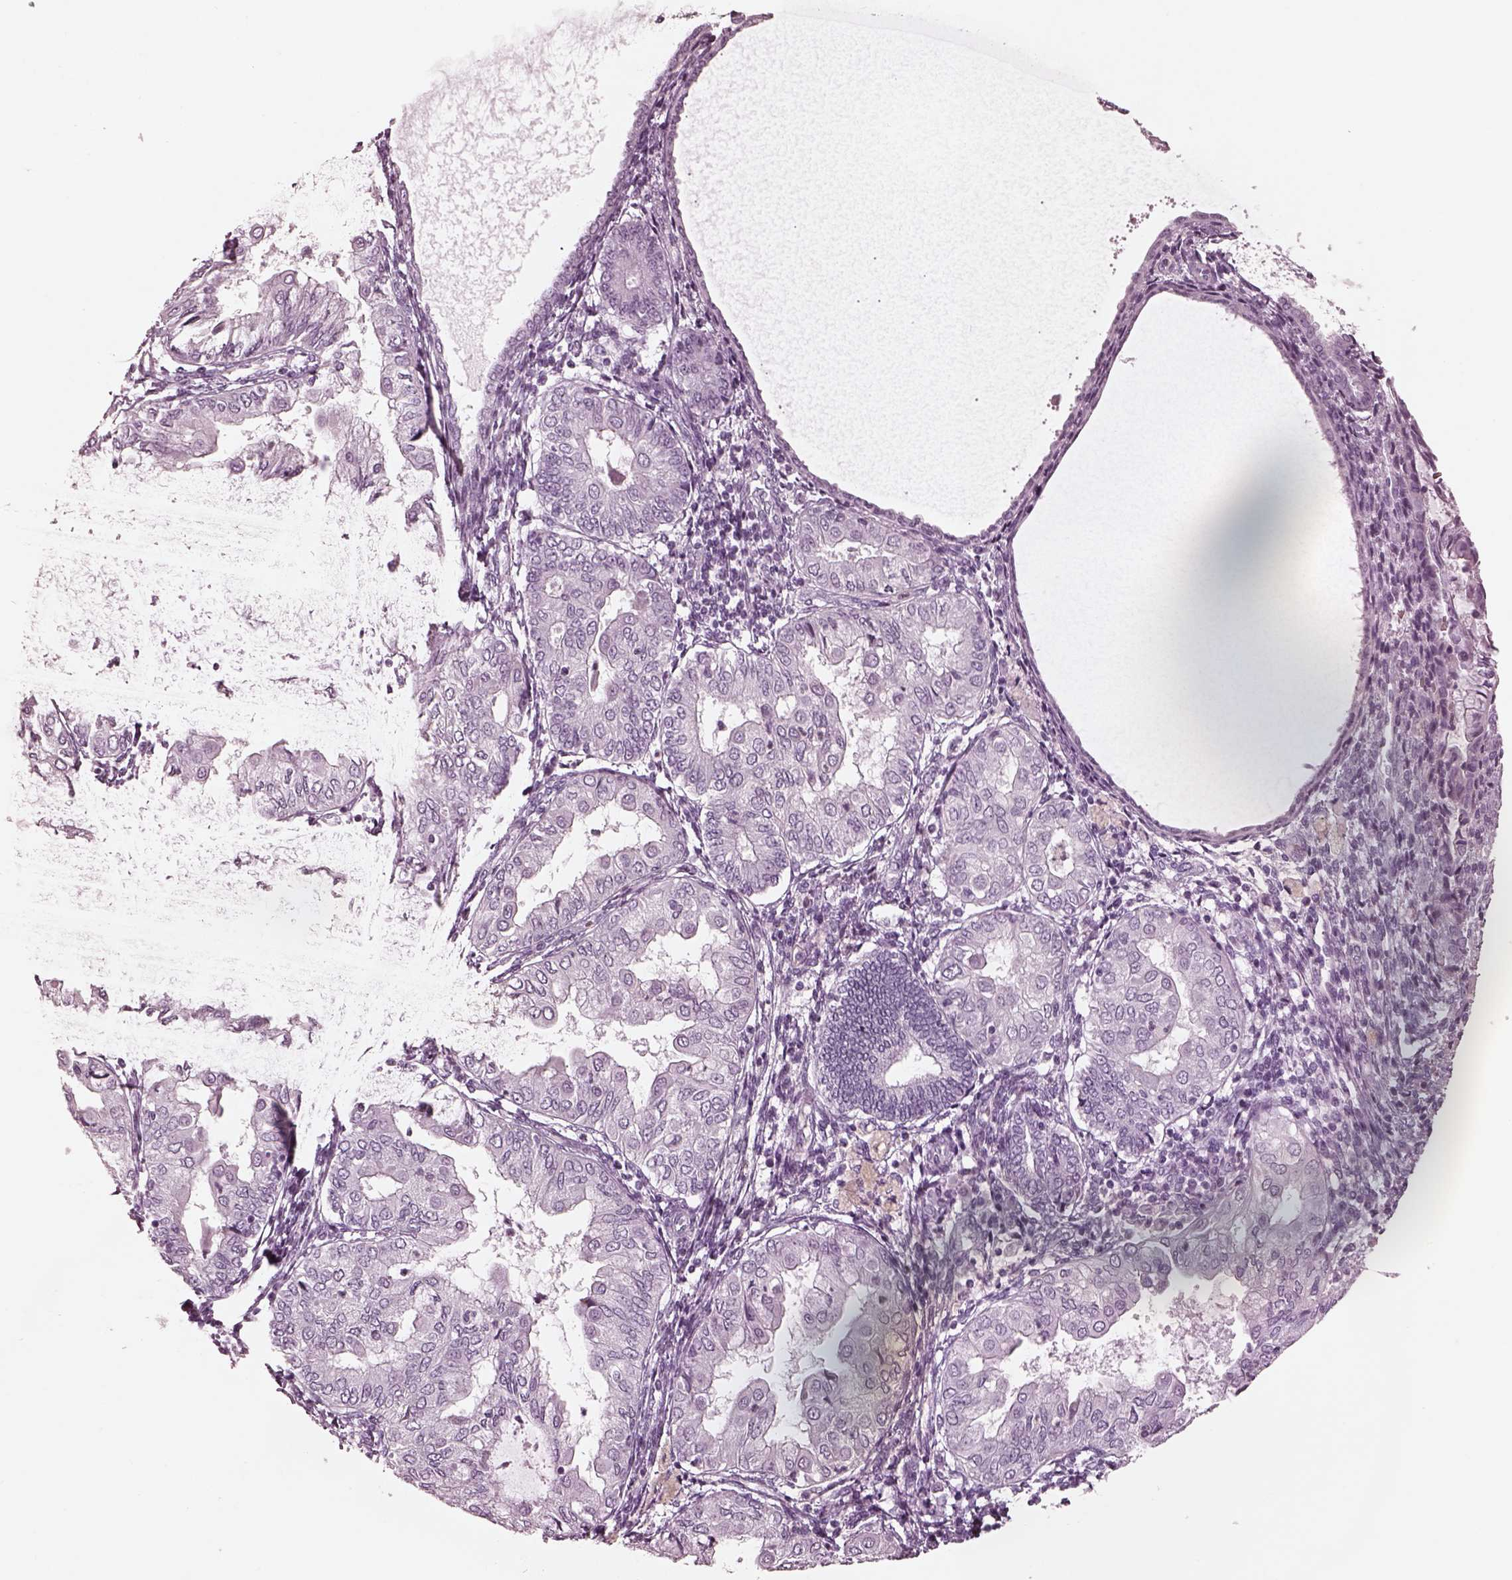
{"staining": {"intensity": "negative", "quantity": "none", "location": "none"}, "tissue": "endometrial cancer", "cell_type": "Tumor cells", "image_type": "cancer", "snomed": [{"axis": "morphology", "description": "Adenocarcinoma, NOS"}, {"axis": "topography", "description": "Endometrium"}], "caption": "Tumor cells show no significant expression in endometrial adenocarcinoma. The staining is performed using DAB (3,3'-diaminobenzidine) brown chromogen with nuclei counter-stained in using hematoxylin.", "gene": "OPN4", "patient": {"sex": "female", "age": 68}}